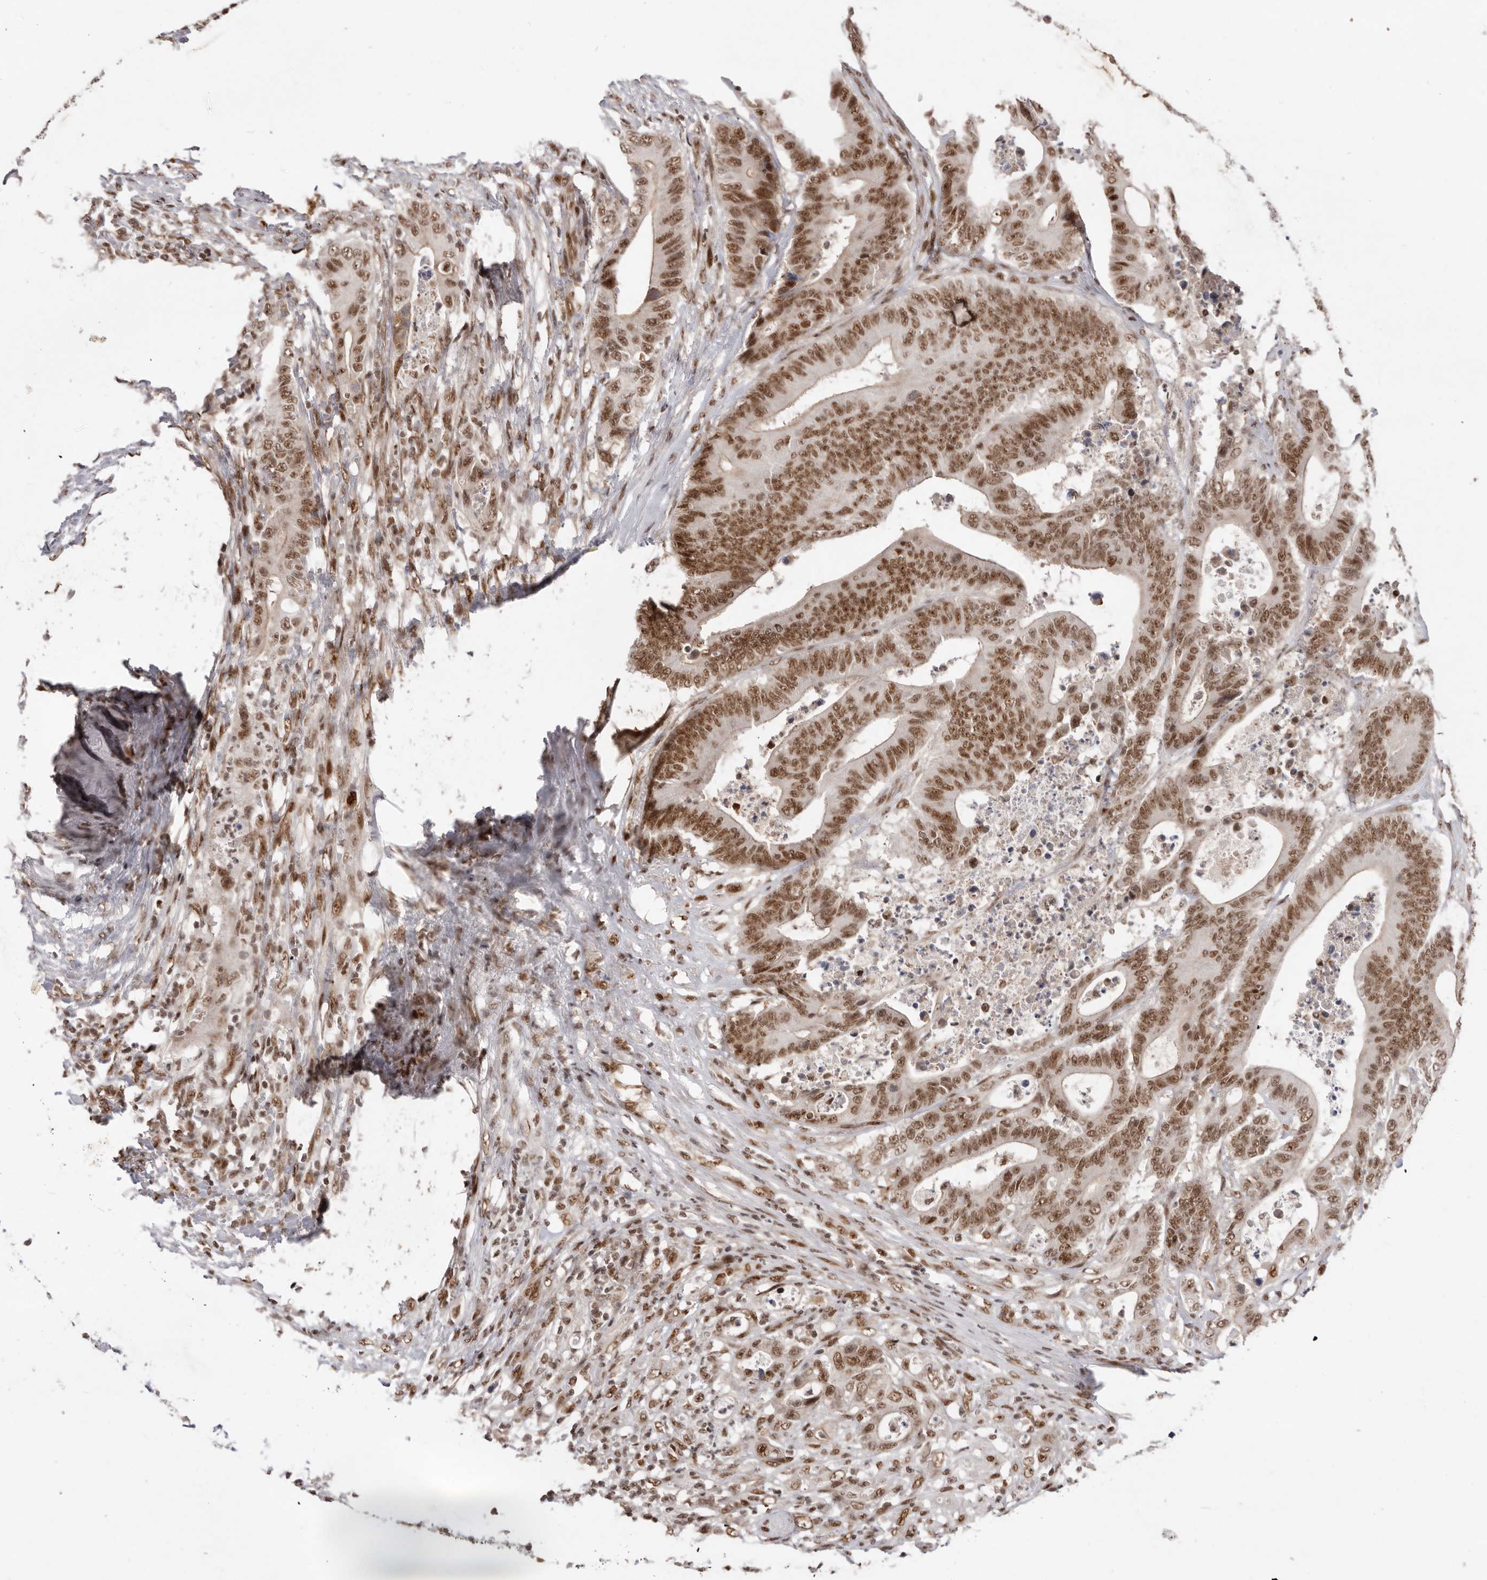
{"staining": {"intensity": "moderate", "quantity": ">75%", "location": "nuclear"}, "tissue": "colorectal cancer", "cell_type": "Tumor cells", "image_type": "cancer", "snomed": [{"axis": "morphology", "description": "Adenocarcinoma, NOS"}, {"axis": "topography", "description": "Colon"}], "caption": "A high-resolution image shows immunohistochemistry (IHC) staining of colorectal cancer (adenocarcinoma), which demonstrates moderate nuclear staining in about >75% of tumor cells. The staining was performed using DAB (3,3'-diaminobenzidine), with brown indicating positive protein expression. Nuclei are stained blue with hematoxylin.", "gene": "CHTOP", "patient": {"sex": "male", "age": 83}}